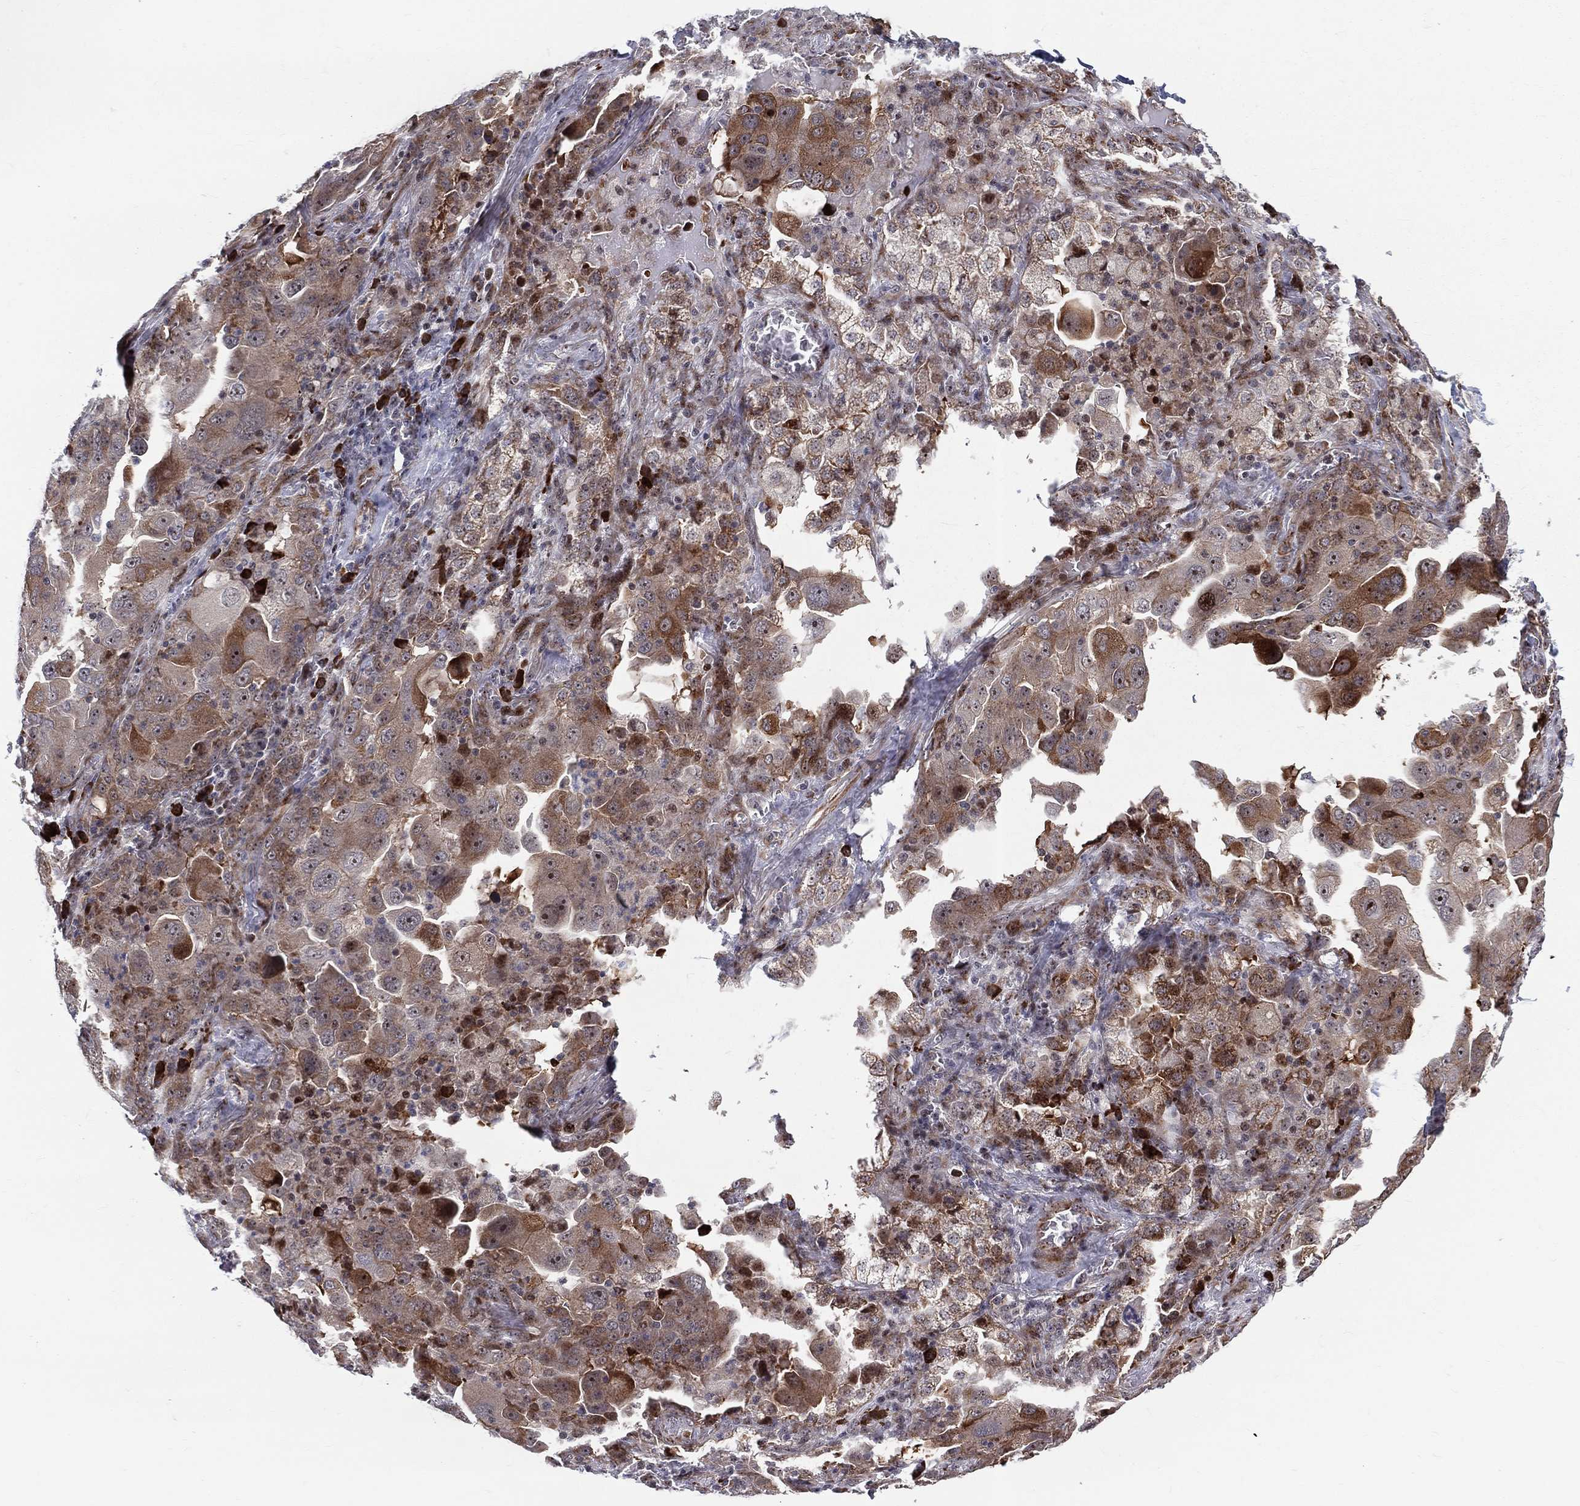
{"staining": {"intensity": "strong", "quantity": "25%-75%", "location": "cytoplasmic/membranous"}, "tissue": "lung cancer", "cell_type": "Tumor cells", "image_type": "cancer", "snomed": [{"axis": "morphology", "description": "Adenocarcinoma, NOS"}, {"axis": "topography", "description": "Lung"}], "caption": "Immunohistochemistry (IHC) photomicrograph of neoplastic tissue: lung cancer (adenocarcinoma) stained using immunohistochemistry reveals high levels of strong protein expression localized specifically in the cytoplasmic/membranous of tumor cells, appearing as a cytoplasmic/membranous brown color.", "gene": "VHL", "patient": {"sex": "female", "age": 61}}